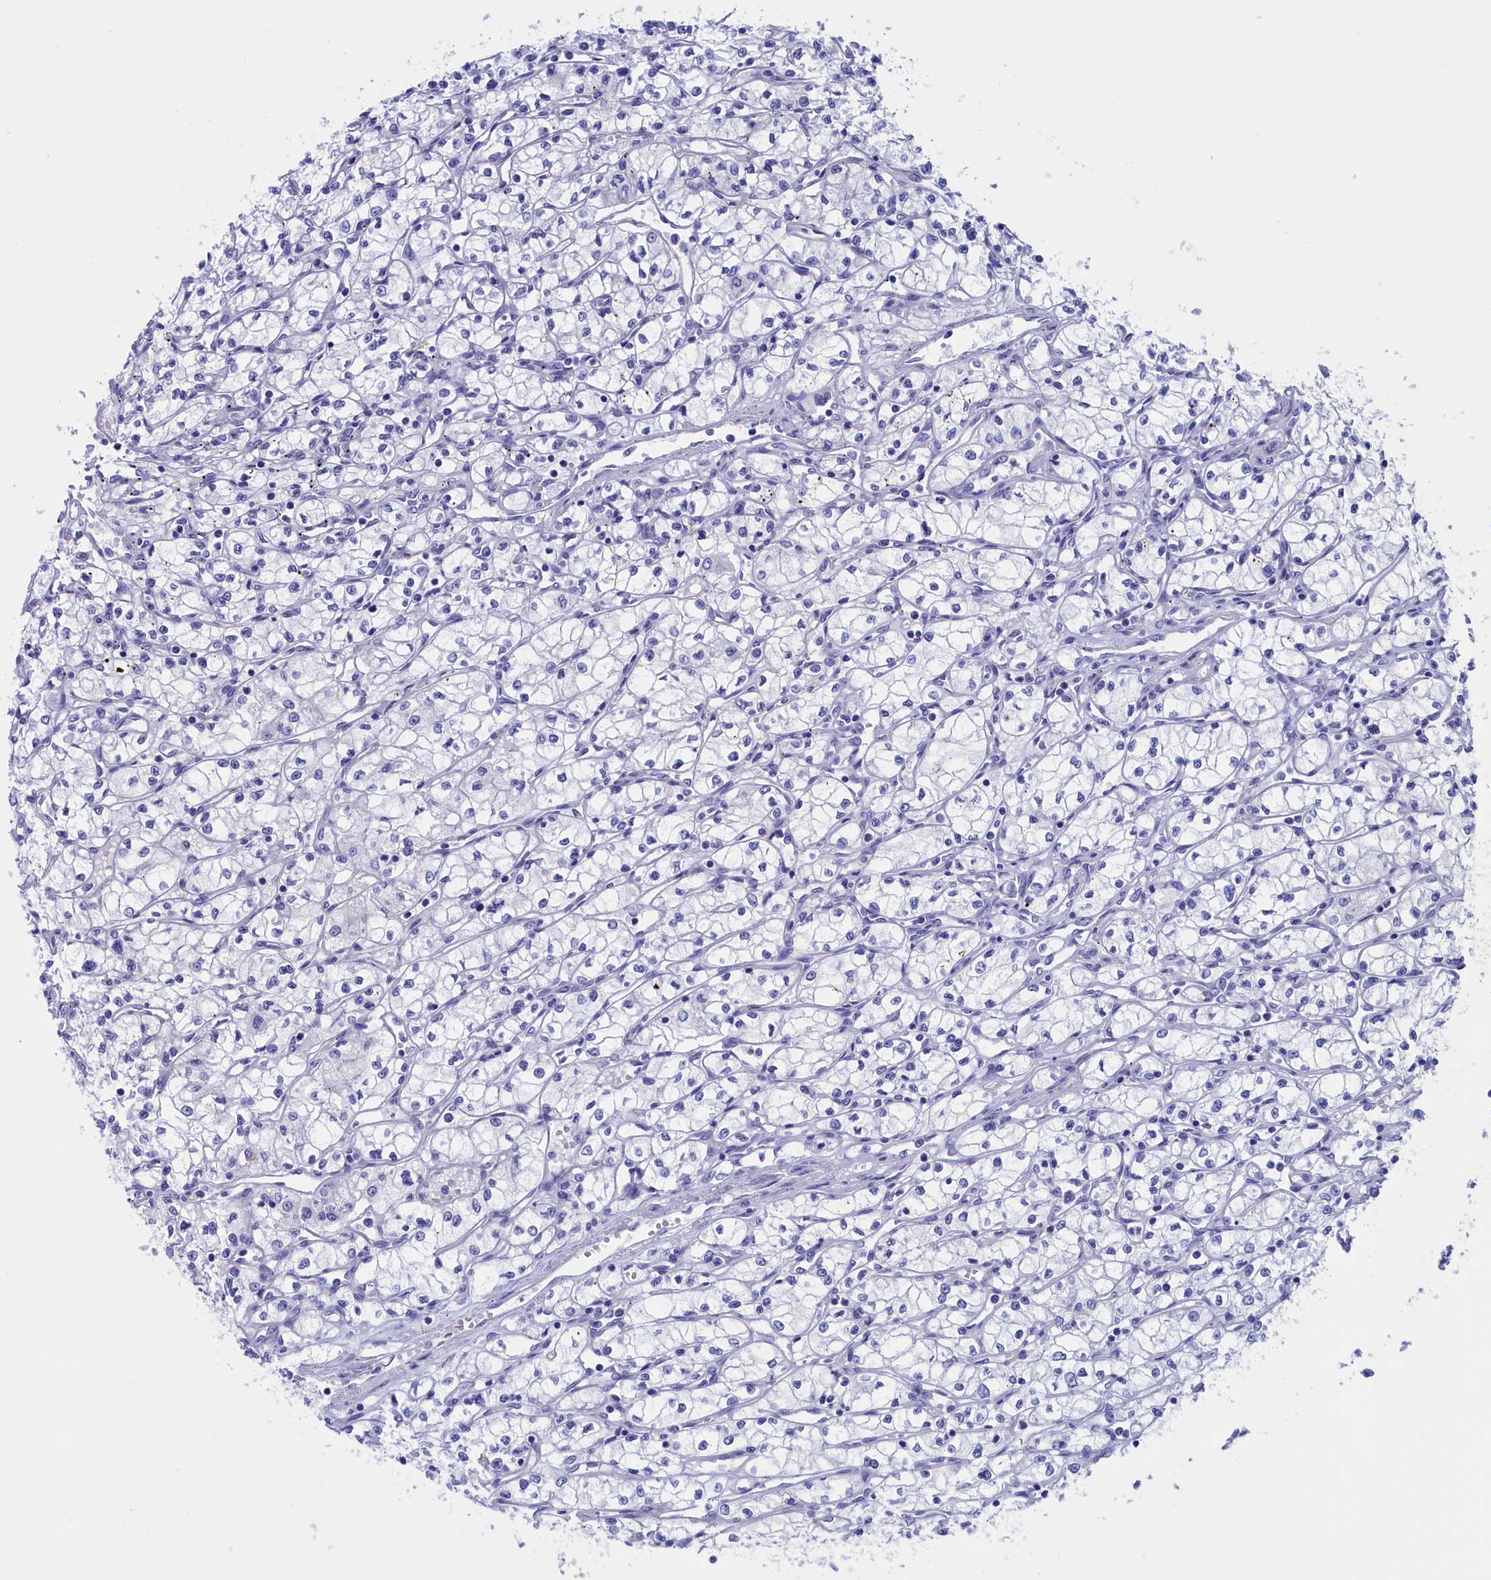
{"staining": {"intensity": "negative", "quantity": "none", "location": "none"}, "tissue": "renal cancer", "cell_type": "Tumor cells", "image_type": "cancer", "snomed": [{"axis": "morphology", "description": "Adenocarcinoma, NOS"}, {"axis": "topography", "description": "Kidney"}], "caption": "This is an immunohistochemistry (IHC) photomicrograph of renal cancer (adenocarcinoma). There is no staining in tumor cells.", "gene": "VPS35L", "patient": {"sex": "male", "age": 59}}